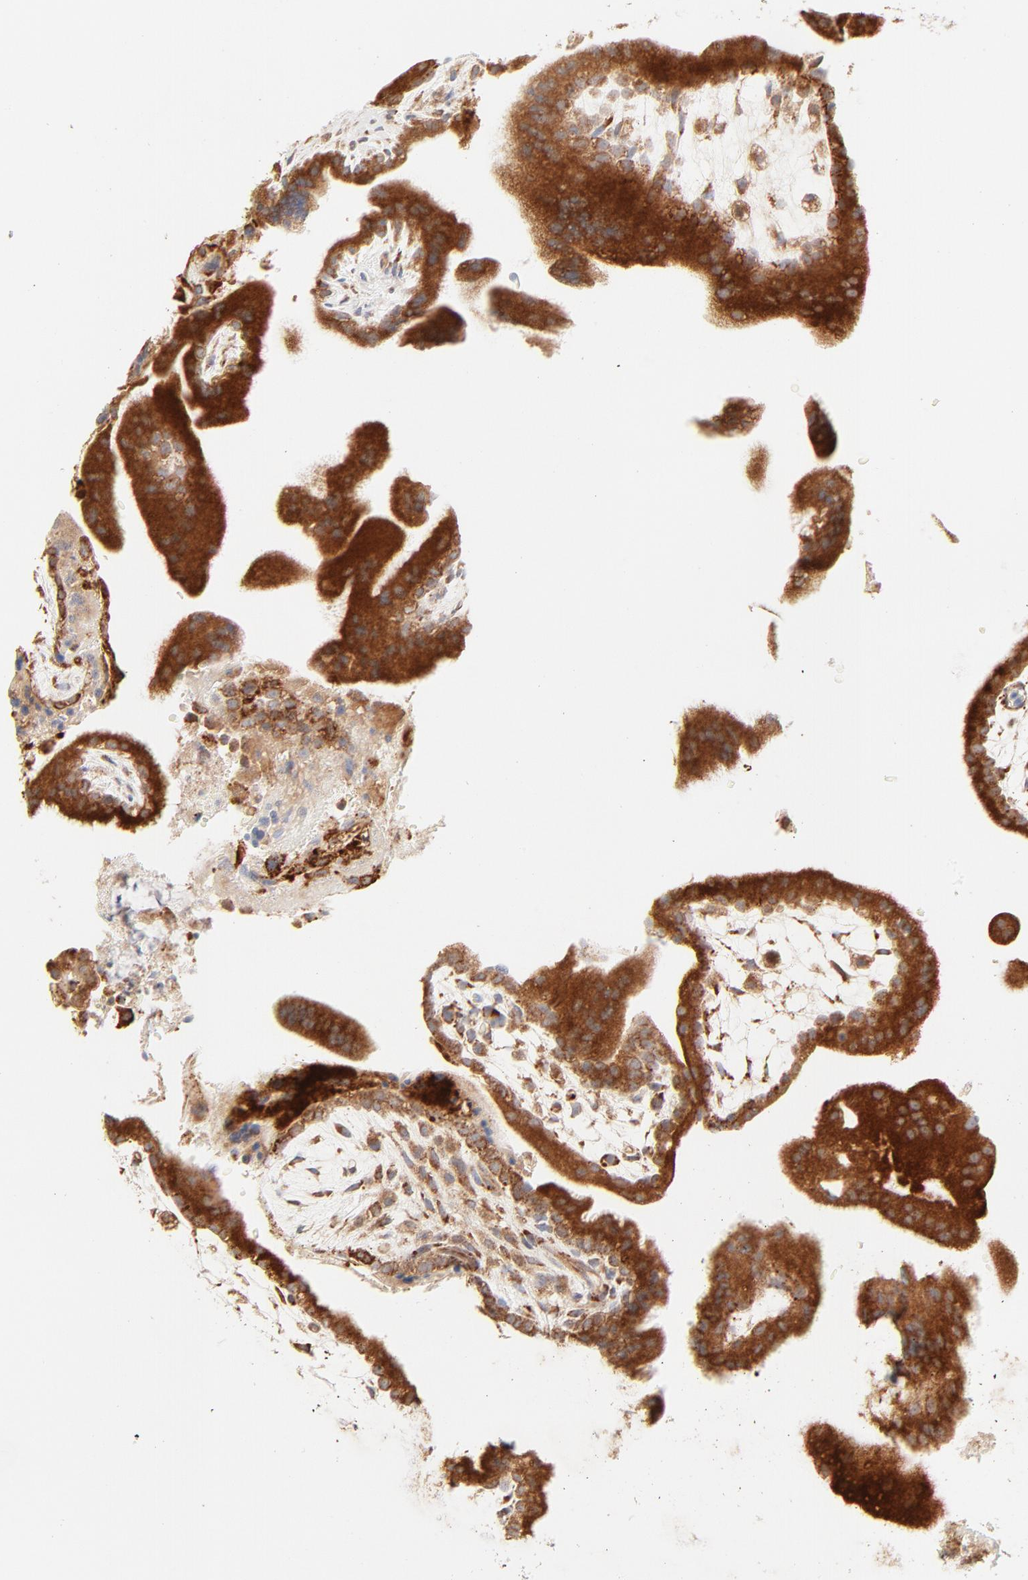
{"staining": {"intensity": "strong", "quantity": ">75%", "location": "cytoplasmic/membranous"}, "tissue": "placenta", "cell_type": "Decidual cells", "image_type": "normal", "snomed": [{"axis": "morphology", "description": "Normal tissue, NOS"}, {"axis": "topography", "description": "Placenta"}], "caption": "Decidual cells show high levels of strong cytoplasmic/membranous positivity in about >75% of cells in unremarkable human placenta.", "gene": "PARP12", "patient": {"sex": "female", "age": 35}}